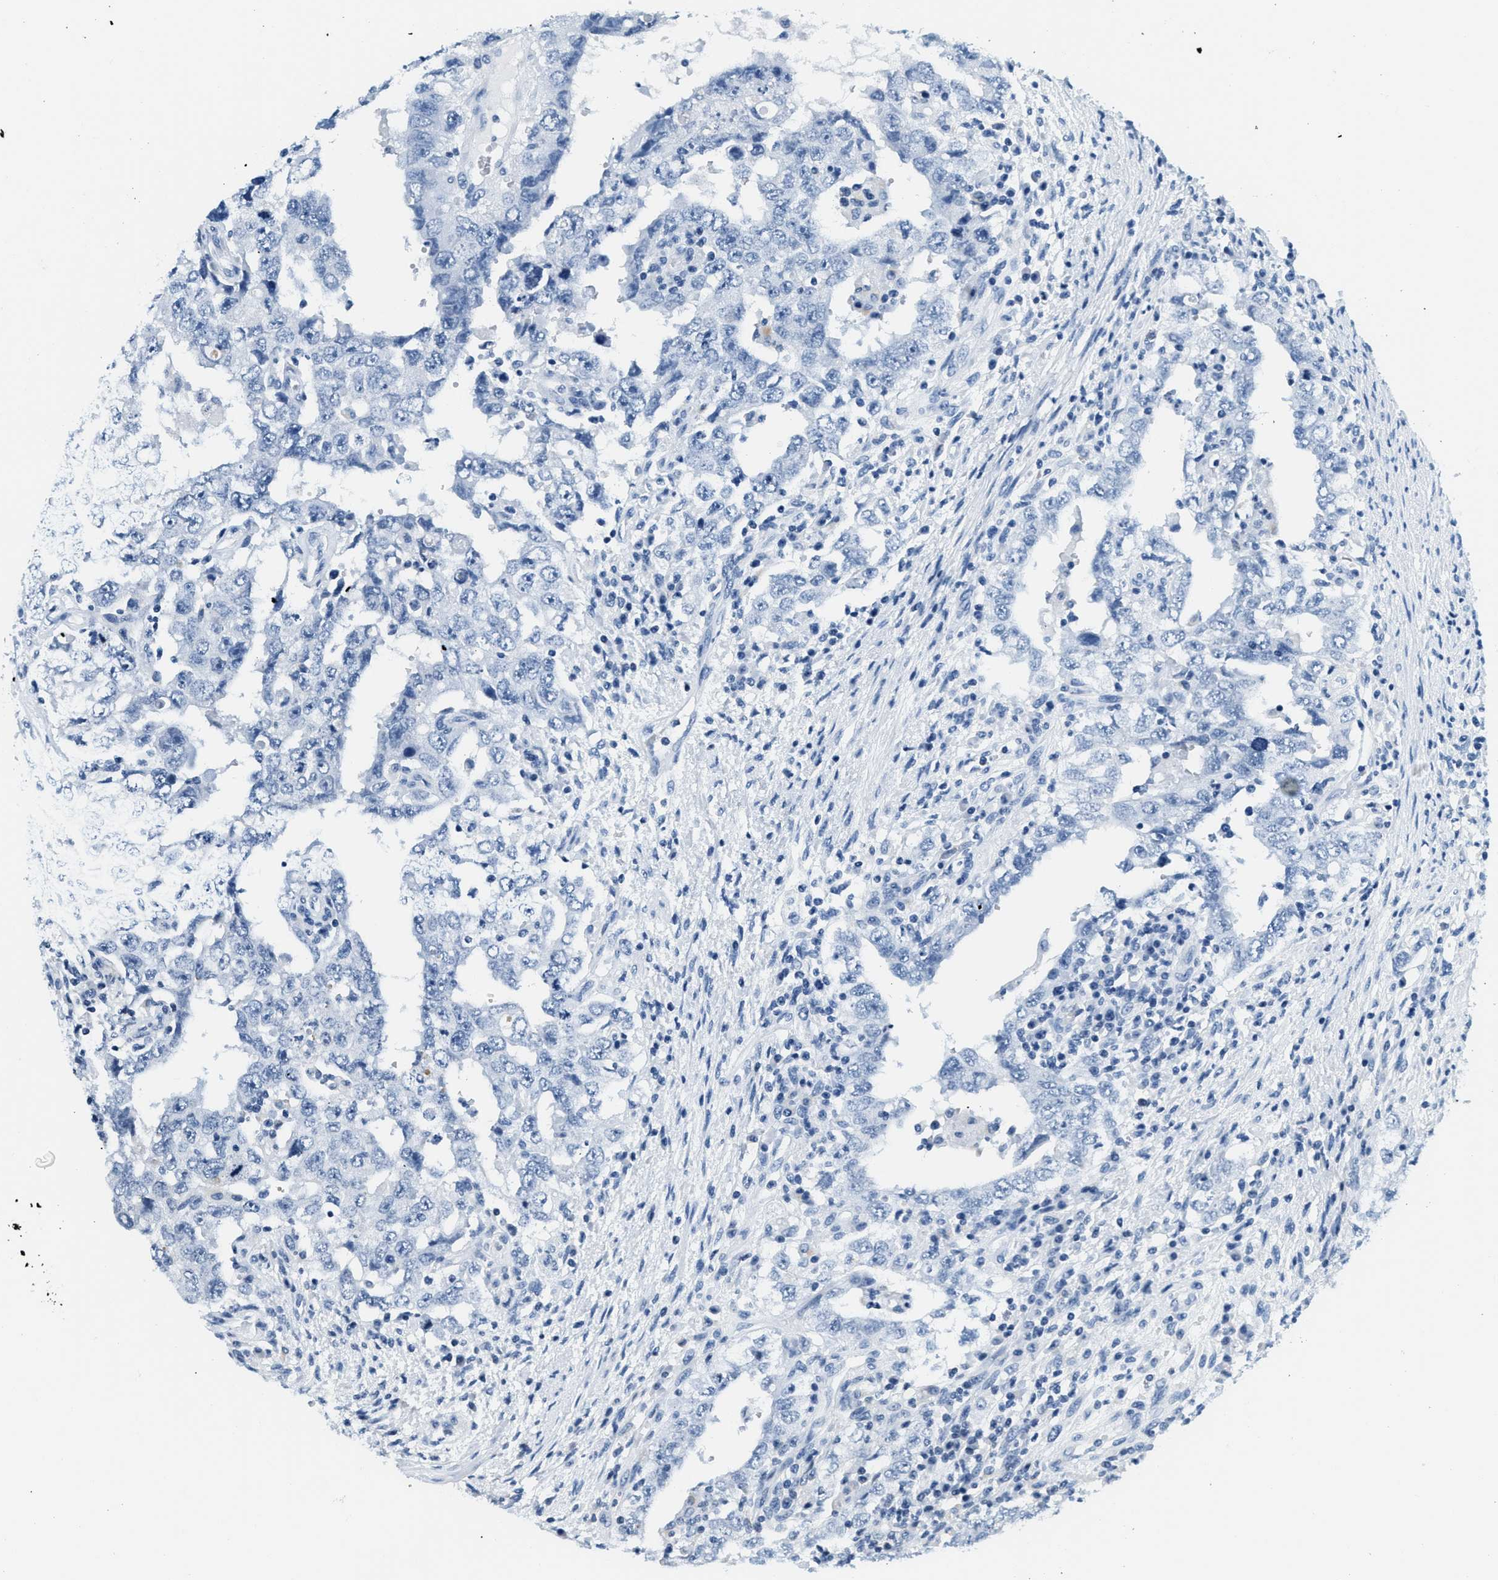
{"staining": {"intensity": "negative", "quantity": "none", "location": "none"}, "tissue": "testis cancer", "cell_type": "Tumor cells", "image_type": "cancer", "snomed": [{"axis": "morphology", "description": "Carcinoma, Embryonal, NOS"}, {"axis": "topography", "description": "Testis"}], "caption": "A photomicrograph of embryonal carcinoma (testis) stained for a protein exhibits no brown staining in tumor cells. (DAB (3,3'-diaminobenzidine) immunohistochemistry with hematoxylin counter stain).", "gene": "CA4", "patient": {"sex": "male", "age": 26}}